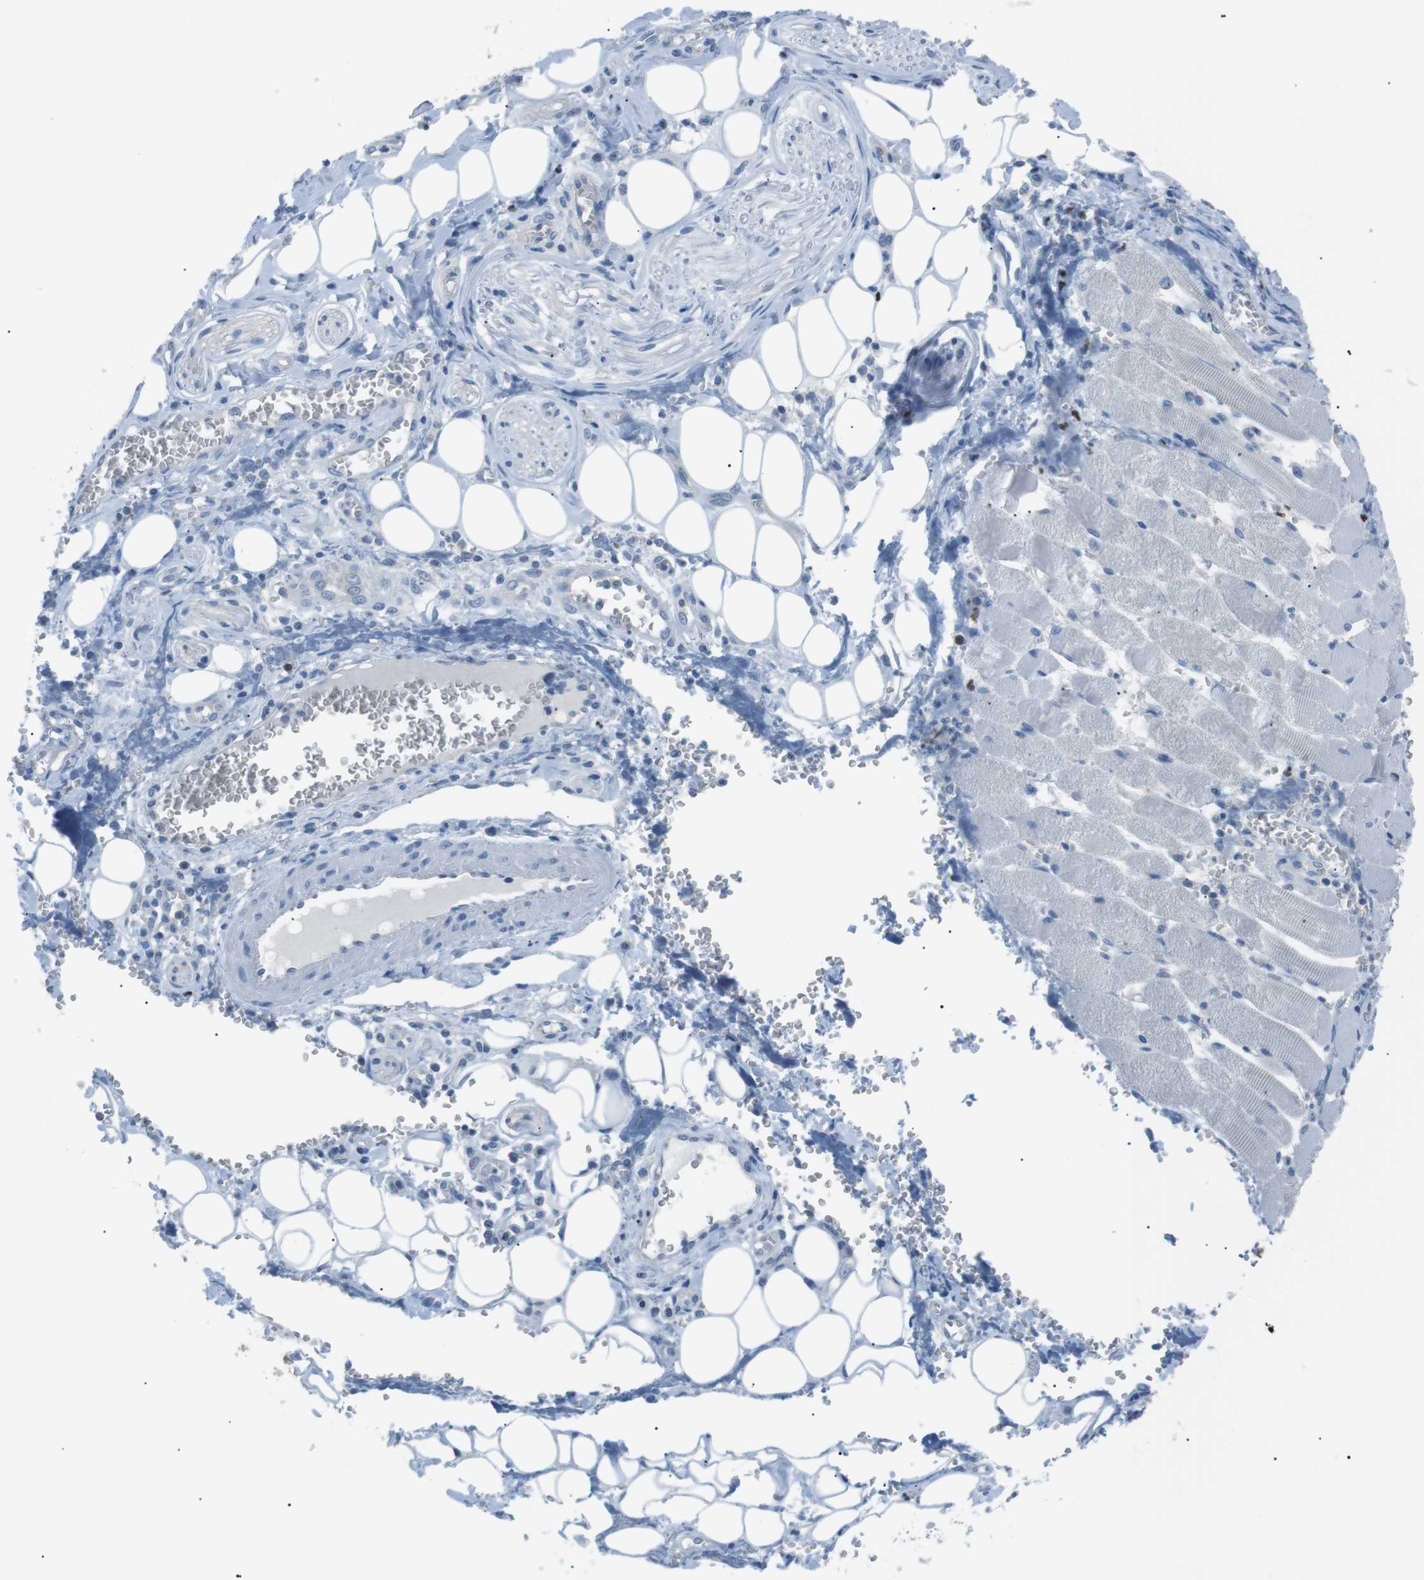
{"staining": {"intensity": "weak", "quantity": "<25%", "location": "cytoplasmic/membranous"}, "tissue": "adipose tissue", "cell_type": "Adipocytes", "image_type": "normal", "snomed": [{"axis": "morphology", "description": "Squamous cell carcinoma, NOS"}, {"axis": "topography", "description": "Oral tissue"}, {"axis": "topography", "description": "Head-Neck"}], "caption": "High magnification brightfield microscopy of benign adipose tissue stained with DAB (brown) and counterstained with hematoxylin (blue): adipocytes show no significant expression.", "gene": "CDH26", "patient": {"sex": "female", "age": 50}}